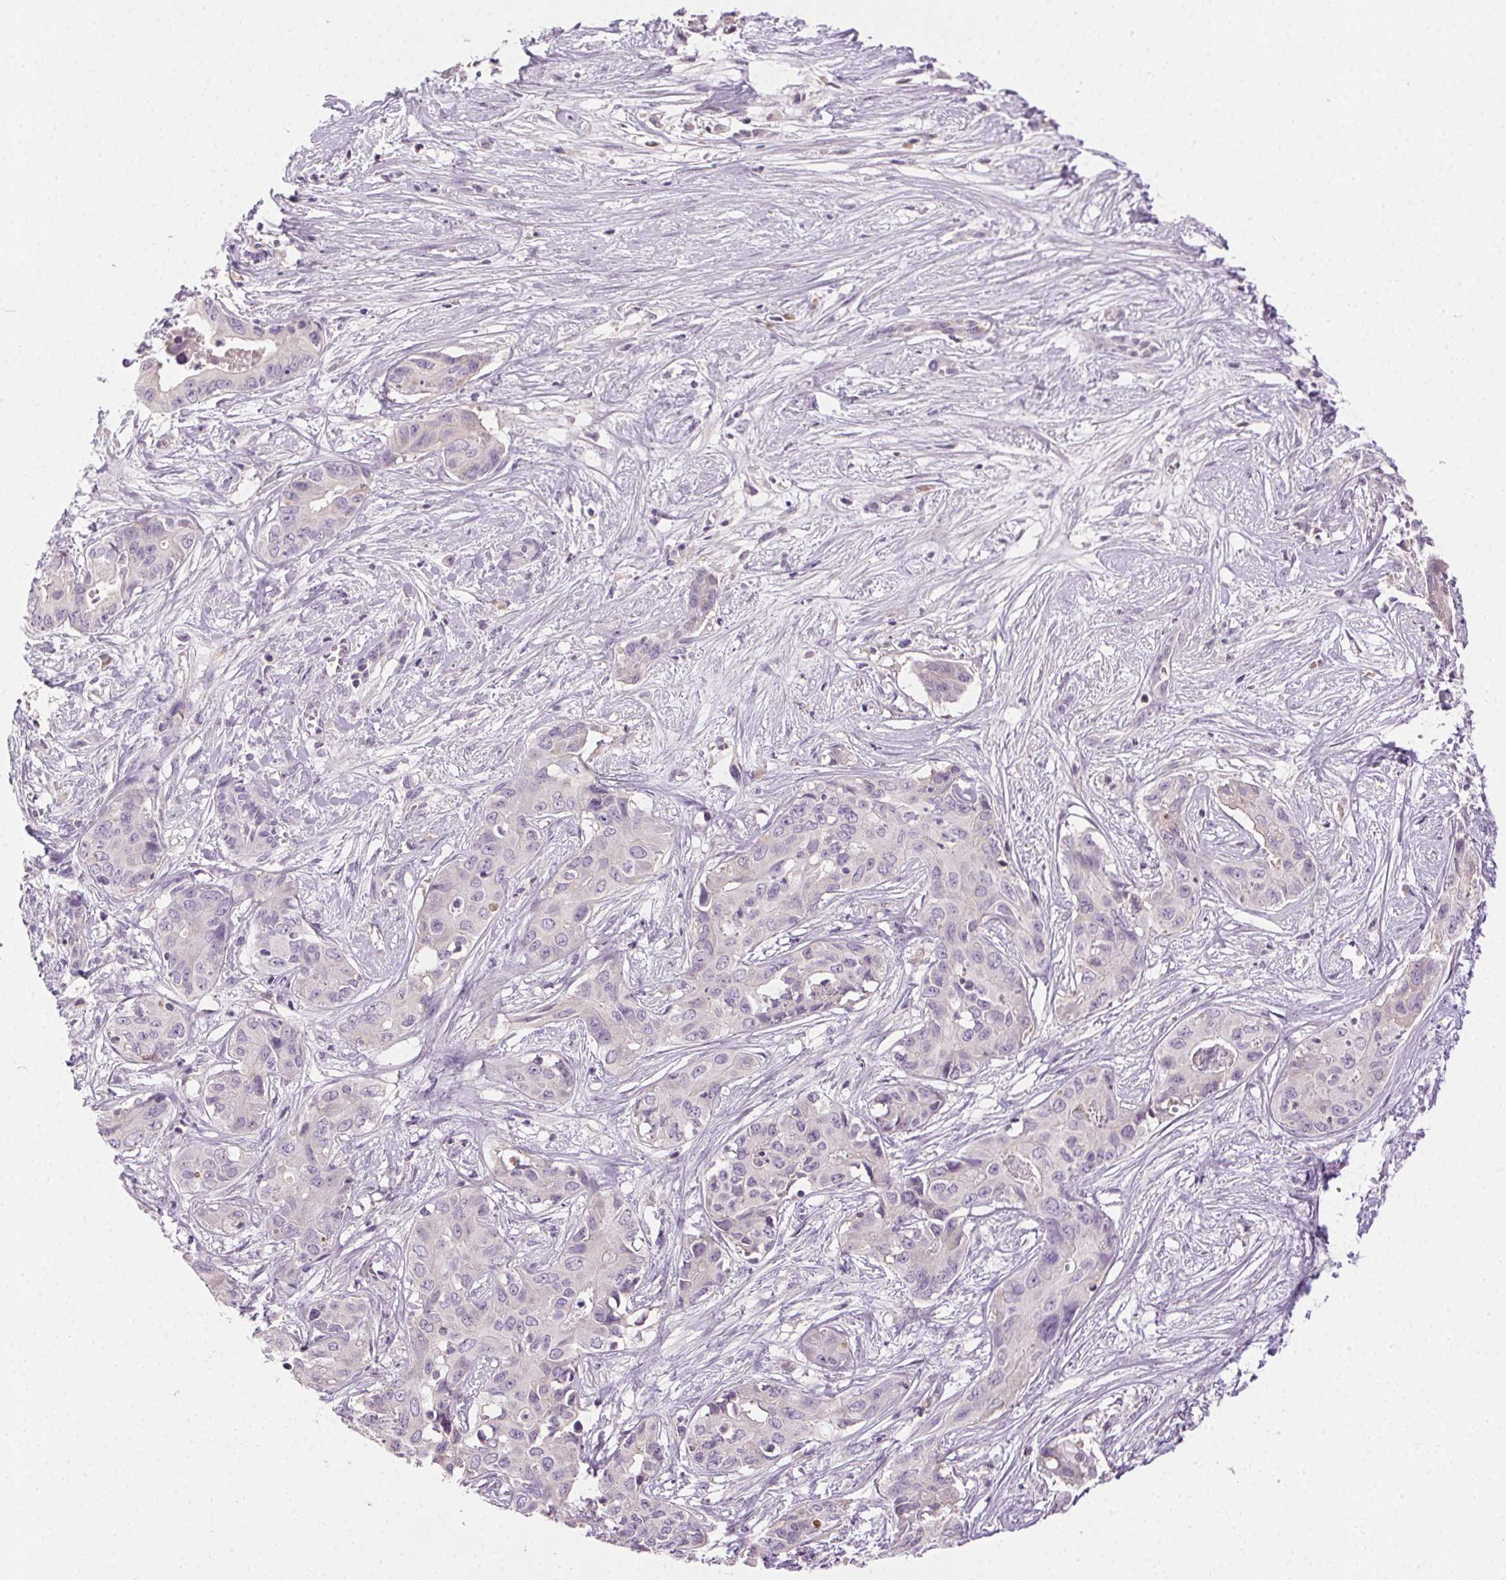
{"staining": {"intensity": "negative", "quantity": "none", "location": "none"}, "tissue": "liver cancer", "cell_type": "Tumor cells", "image_type": "cancer", "snomed": [{"axis": "morphology", "description": "Cholangiocarcinoma"}, {"axis": "topography", "description": "Liver"}], "caption": "Tumor cells show no significant protein positivity in liver cancer (cholangiocarcinoma). Brightfield microscopy of immunohistochemistry (IHC) stained with DAB (brown) and hematoxylin (blue), captured at high magnification.", "gene": "BPIFB2", "patient": {"sex": "female", "age": 65}}